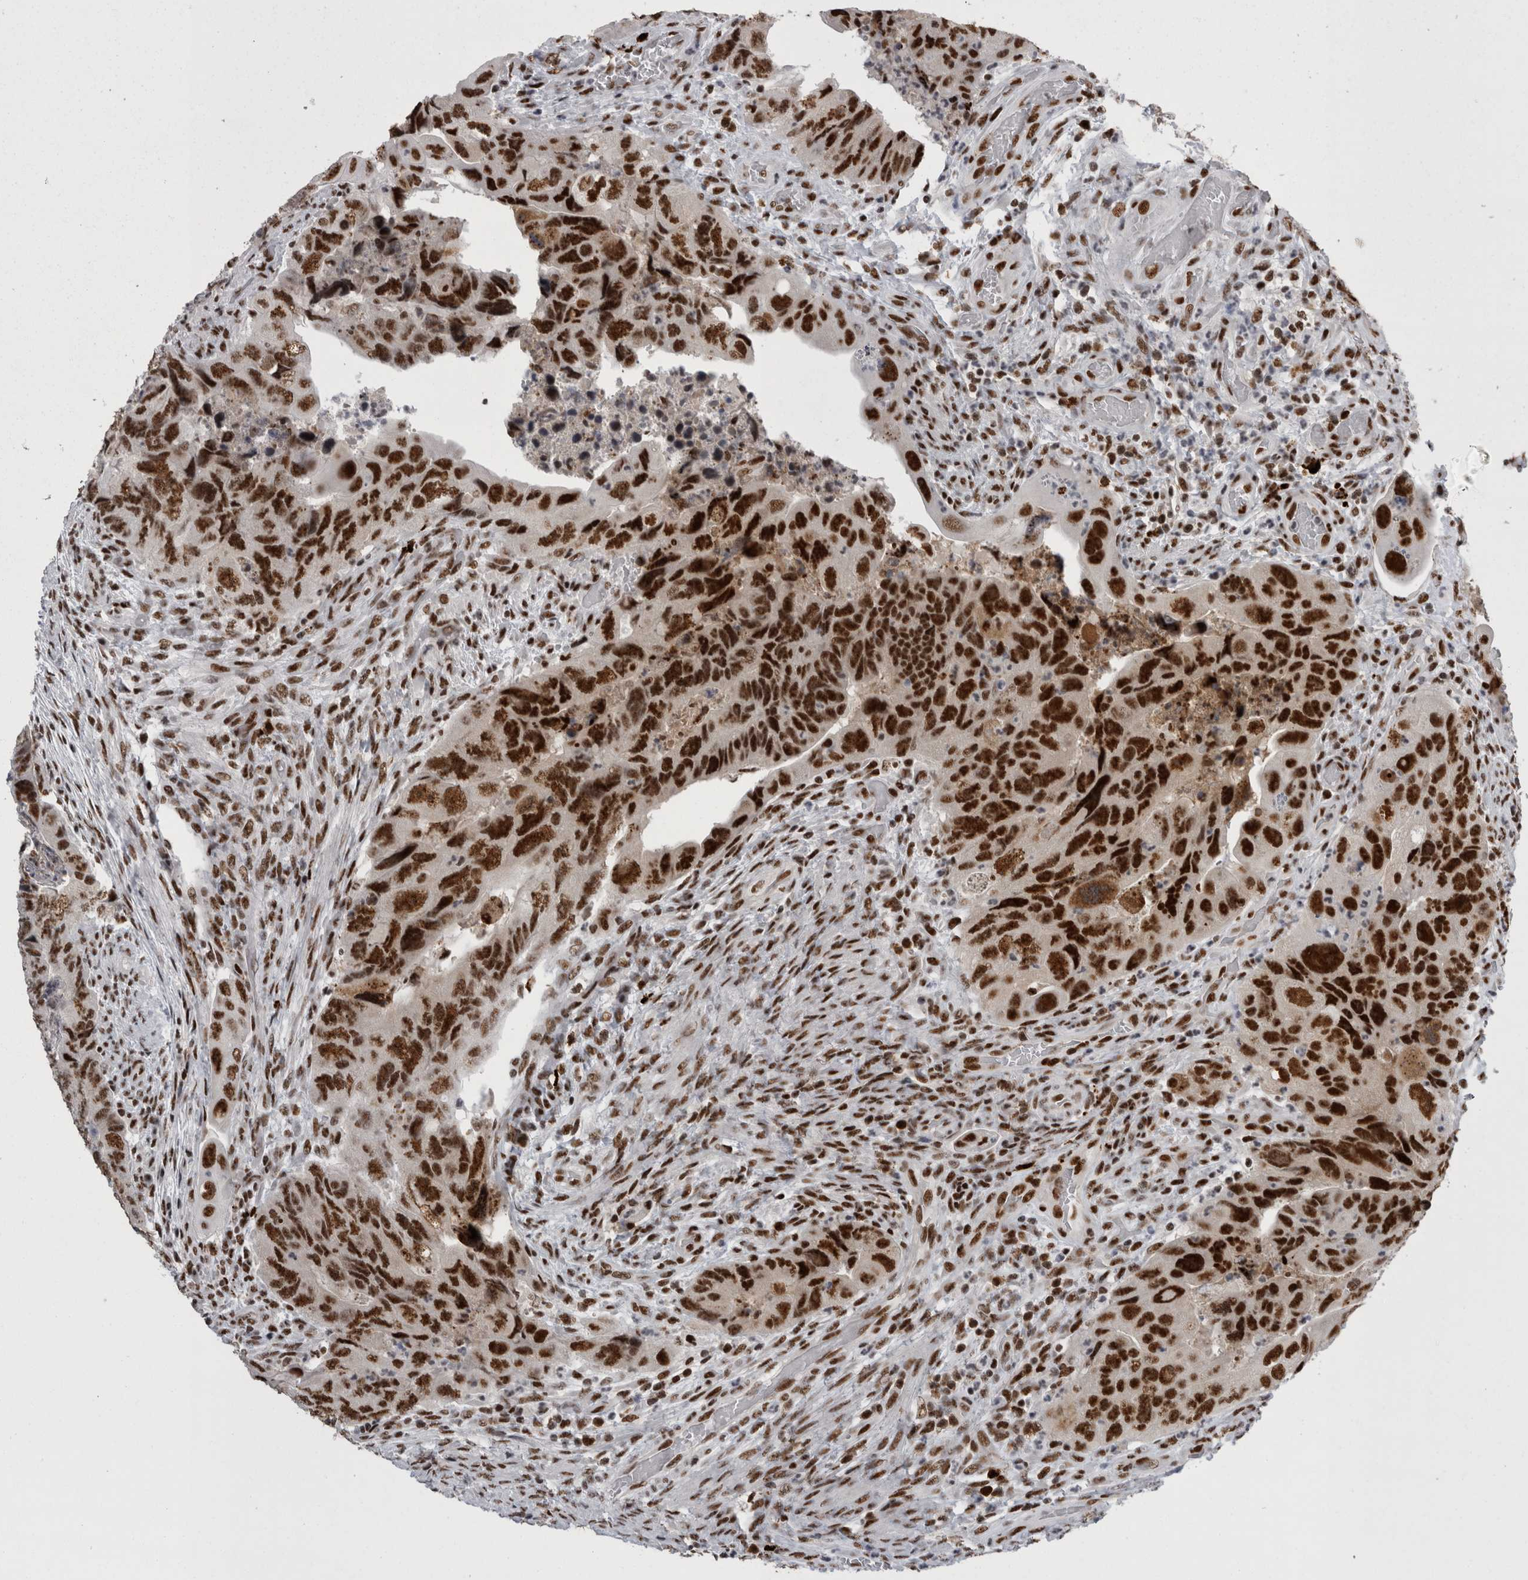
{"staining": {"intensity": "strong", "quantity": ">75%", "location": "nuclear"}, "tissue": "colorectal cancer", "cell_type": "Tumor cells", "image_type": "cancer", "snomed": [{"axis": "morphology", "description": "Adenocarcinoma, NOS"}, {"axis": "topography", "description": "Rectum"}], "caption": "Immunohistochemistry micrograph of neoplastic tissue: human adenocarcinoma (colorectal) stained using immunohistochemistry (IHC) reveals high levels of strong protein expression localized specifically in the nuclear of tumor cells, appearing as a nuclear brown color.", "gene": "SNRNP40", "patient": {"sex": "male", "age": 63}}